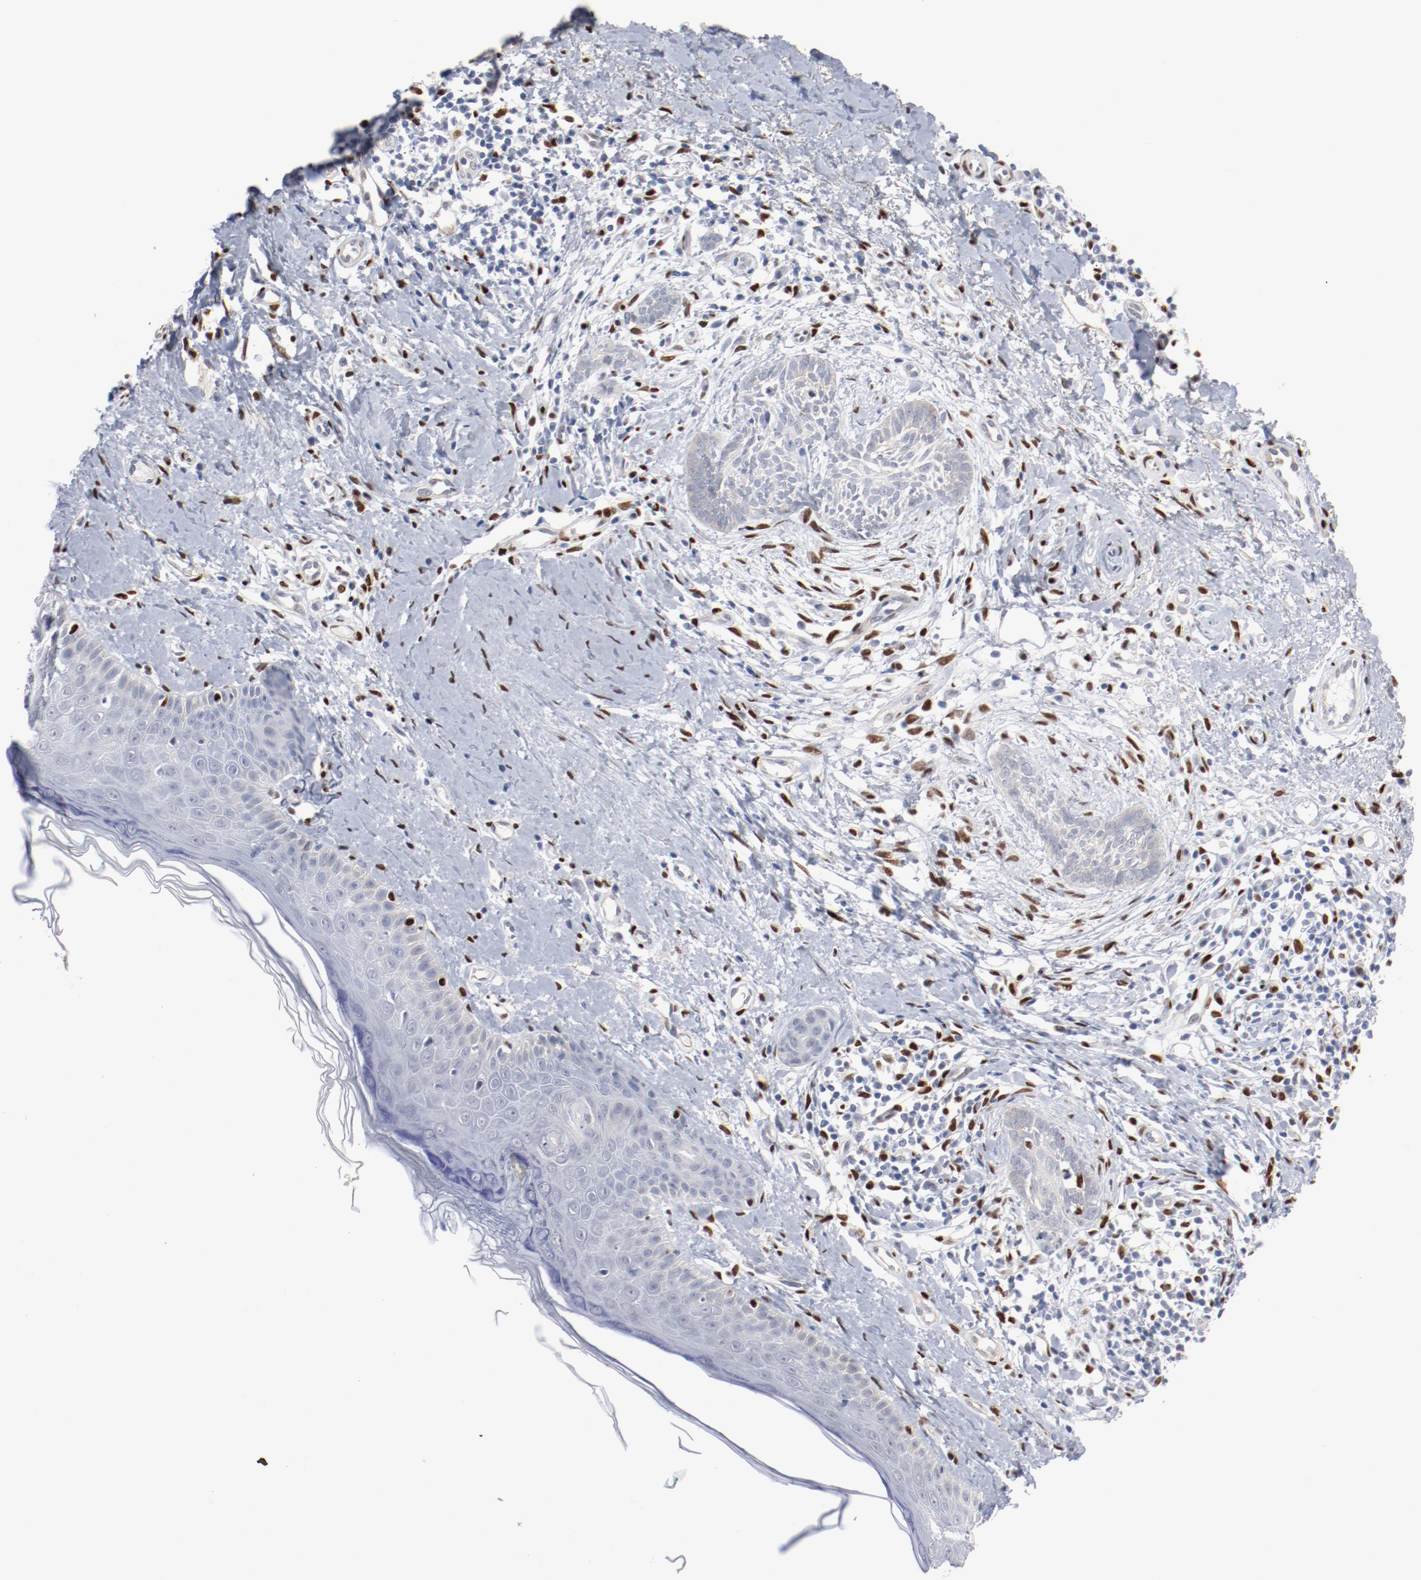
{"staining": {"intensity": "negative", "quantity": "none", "location": "none"}, "tissue": "skin cancer", "cell_type": "Tumor cells", "image_type": "cancer", "snomed": [{"axis": "morphology", "description": "Normal tissue, NOS"}, {"axis": "morphology", "description": "Basal cell carcinoma"}, {"axis": "topography", "description": "Skin"}], "caption": "The IHC image has no significant expression in tumor cells of skin cancer (basal cell carcinoma) tissue.", "gene": "ZEB2", "patient": {"sex": "male", "age": 71}}